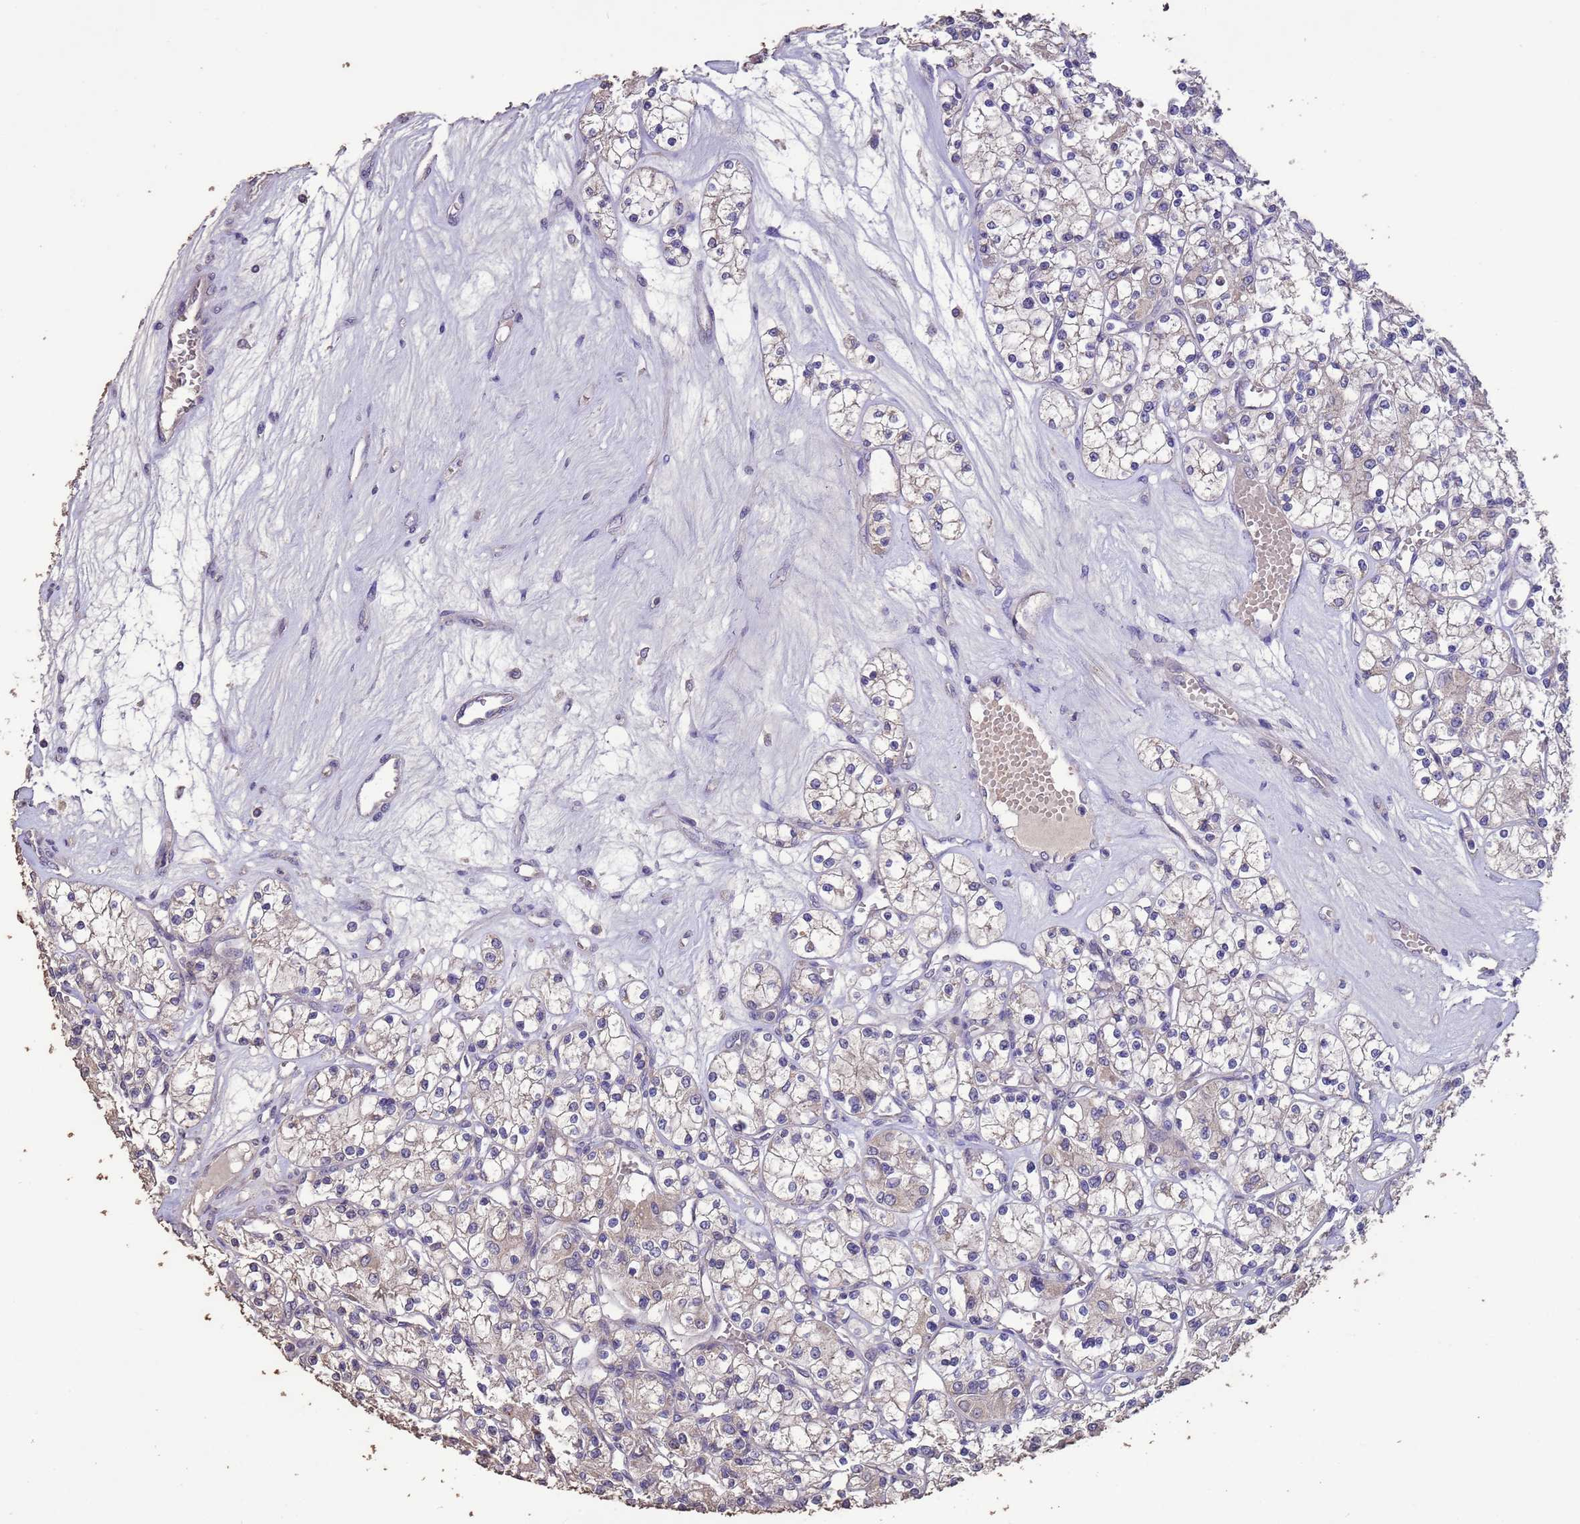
{"staining": {"intensity": "negative", "quantity": "none", "location": "none"}, "tissue": "renal cancer", "cell_type": "Tumor cells", "image_type": "cancer", "snomed": [{"axis": "morphology", "description": "Adenocarcinoma, NOS"}, {"axis": "topography", "description": "Kidney"}], "caption": "Histopathology image shows no protein staining in tumor cells of renal cancer tissue.", "gene": "SLC9B2", "patient": {"sex": "female", "age": 59}}